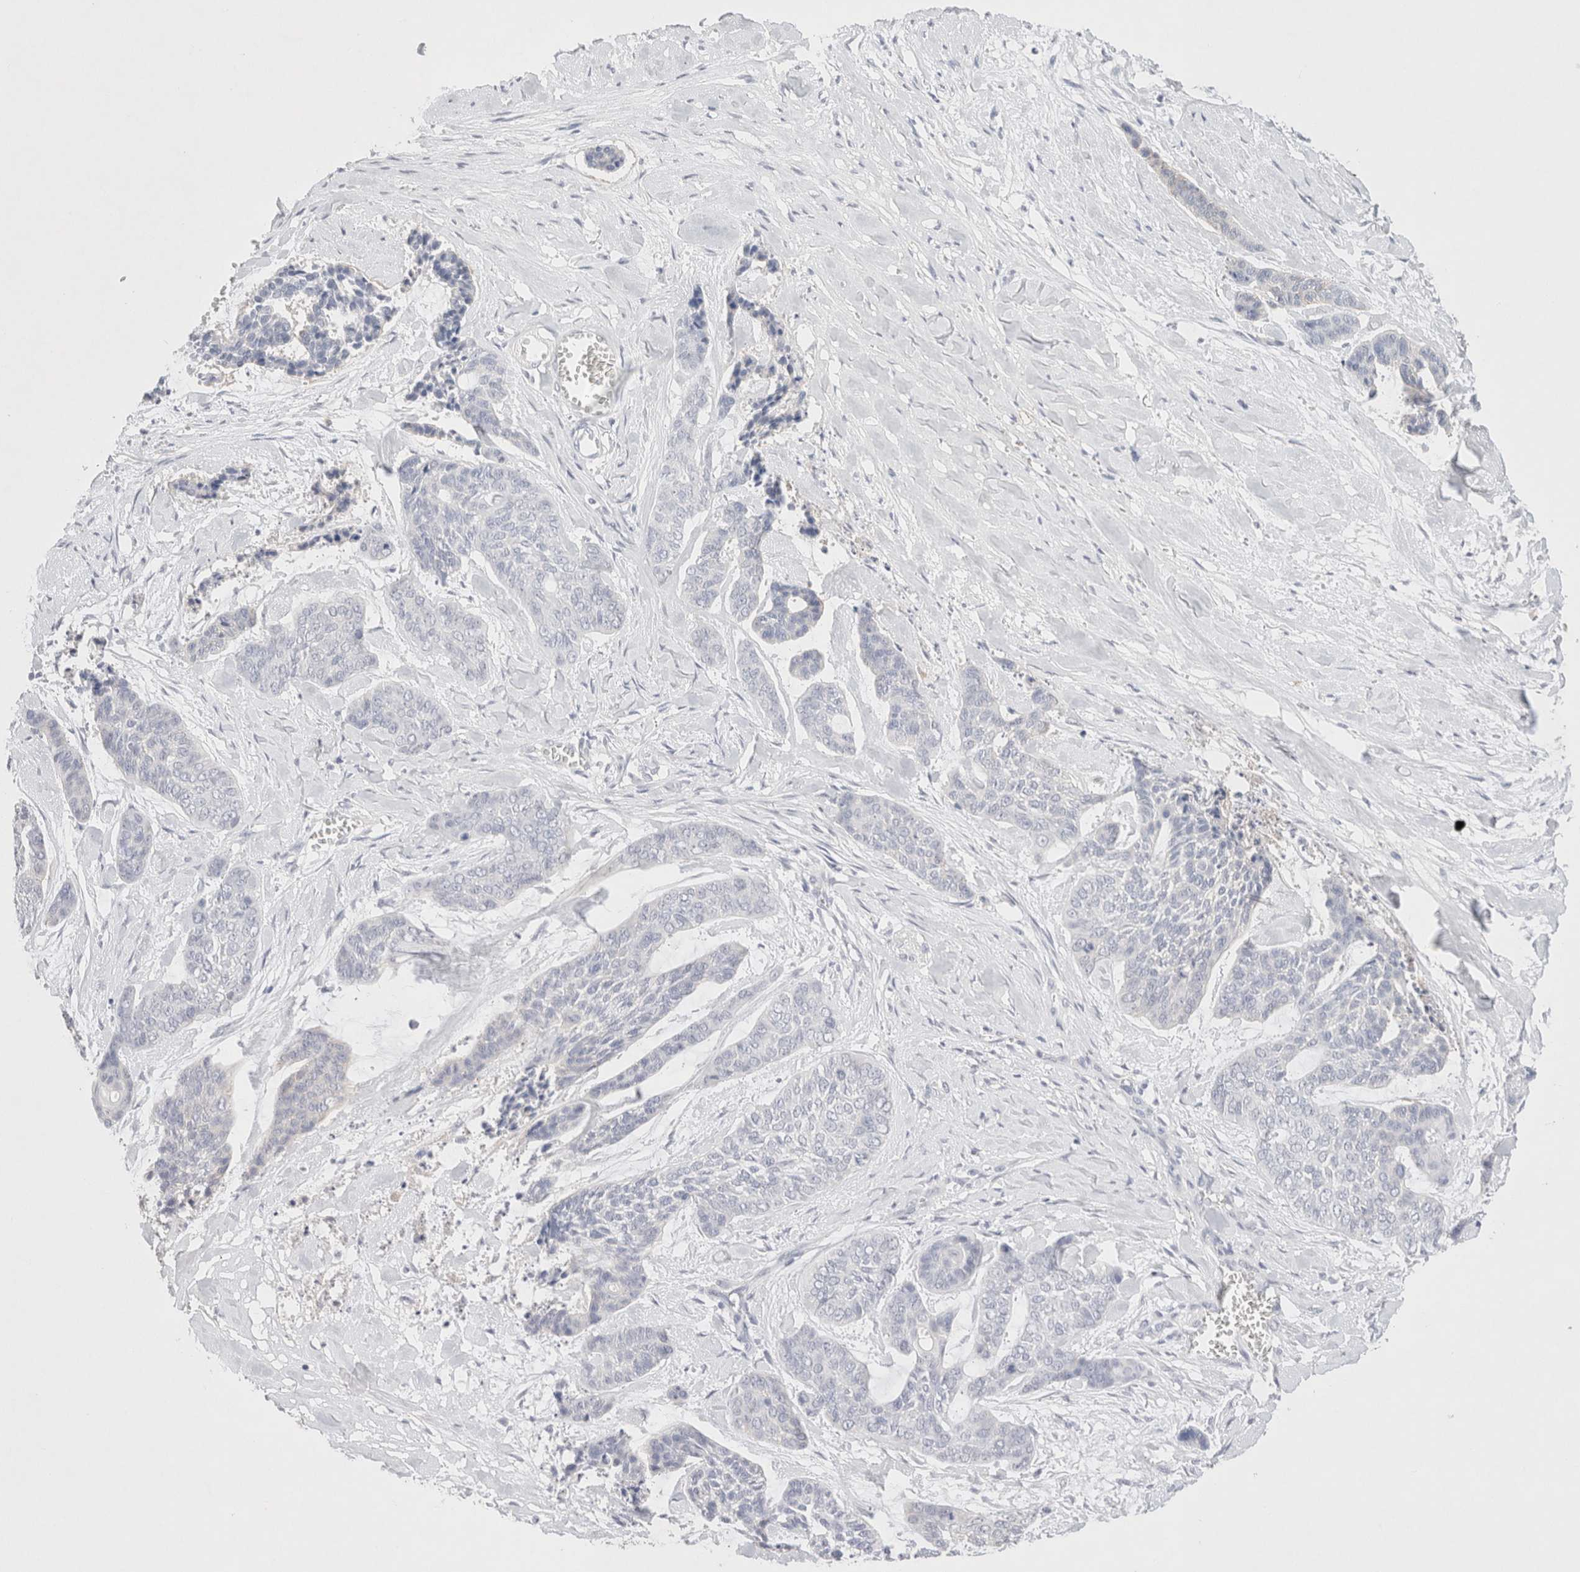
{"staining": {"intensity": "negative", "quantity": "none", "location": "none"}, "tissue": "skin cancer", "cell_type": "Tumor cells", "image_type": "cancer", "snomed": [{"axis": "morphology", "description": "Basal cell carcinoma"}, {"axis": "topography", "description": "Skin"}], "caption": "High magnification brightfield microscopy of skin basal cell carcinoma stained with DAB (3,3'-diaminobenzidine) (brown) and counterstained with hematoxylin (blue): tumor cells show no significant staining.", "gene": "EPCAM", "patient": {"sex": "female", "age": 64}}